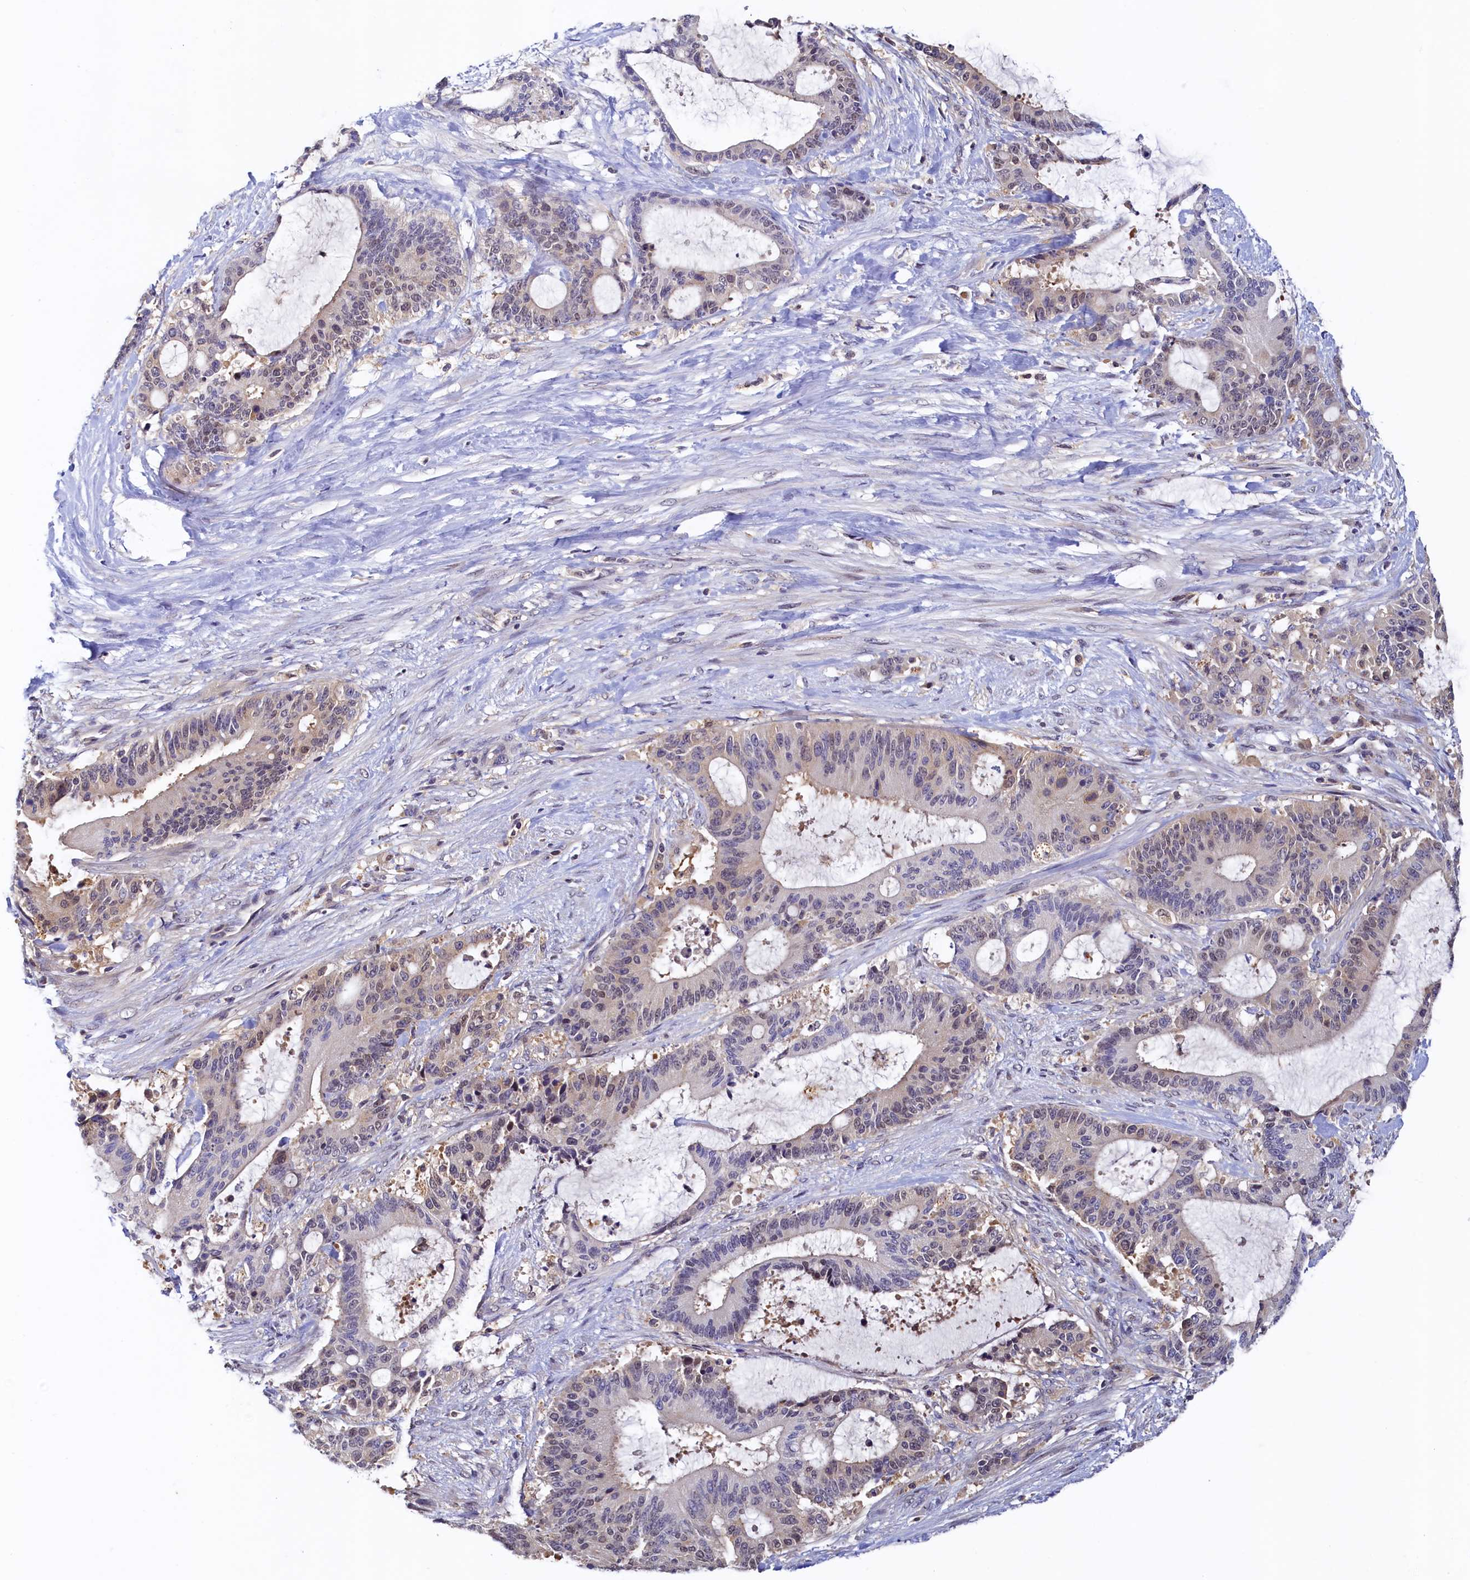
{"staining": {"intensity": "weak", "quantity": "<25%", "location": "nuclear"}, "tissue": "liver cancer", "cell_type": "Tumor cells", "image_type": "cancer", "snomed": [{"axis": "morphology", "description": "Normal tissue, NOS"}, {"axis": "morphology", "description": "Cholangiocarcinoma"}, {"axis": "topography", "description": "Liver"}, {"axis": "topography", "description": "Peripheral nerve tissue"}], "caption": "Tumor cells show no significant positivity in cholangiocarcinoma (liver).", "gene": "PAAF1", "patient": {"sex": "female", "age": 73}}